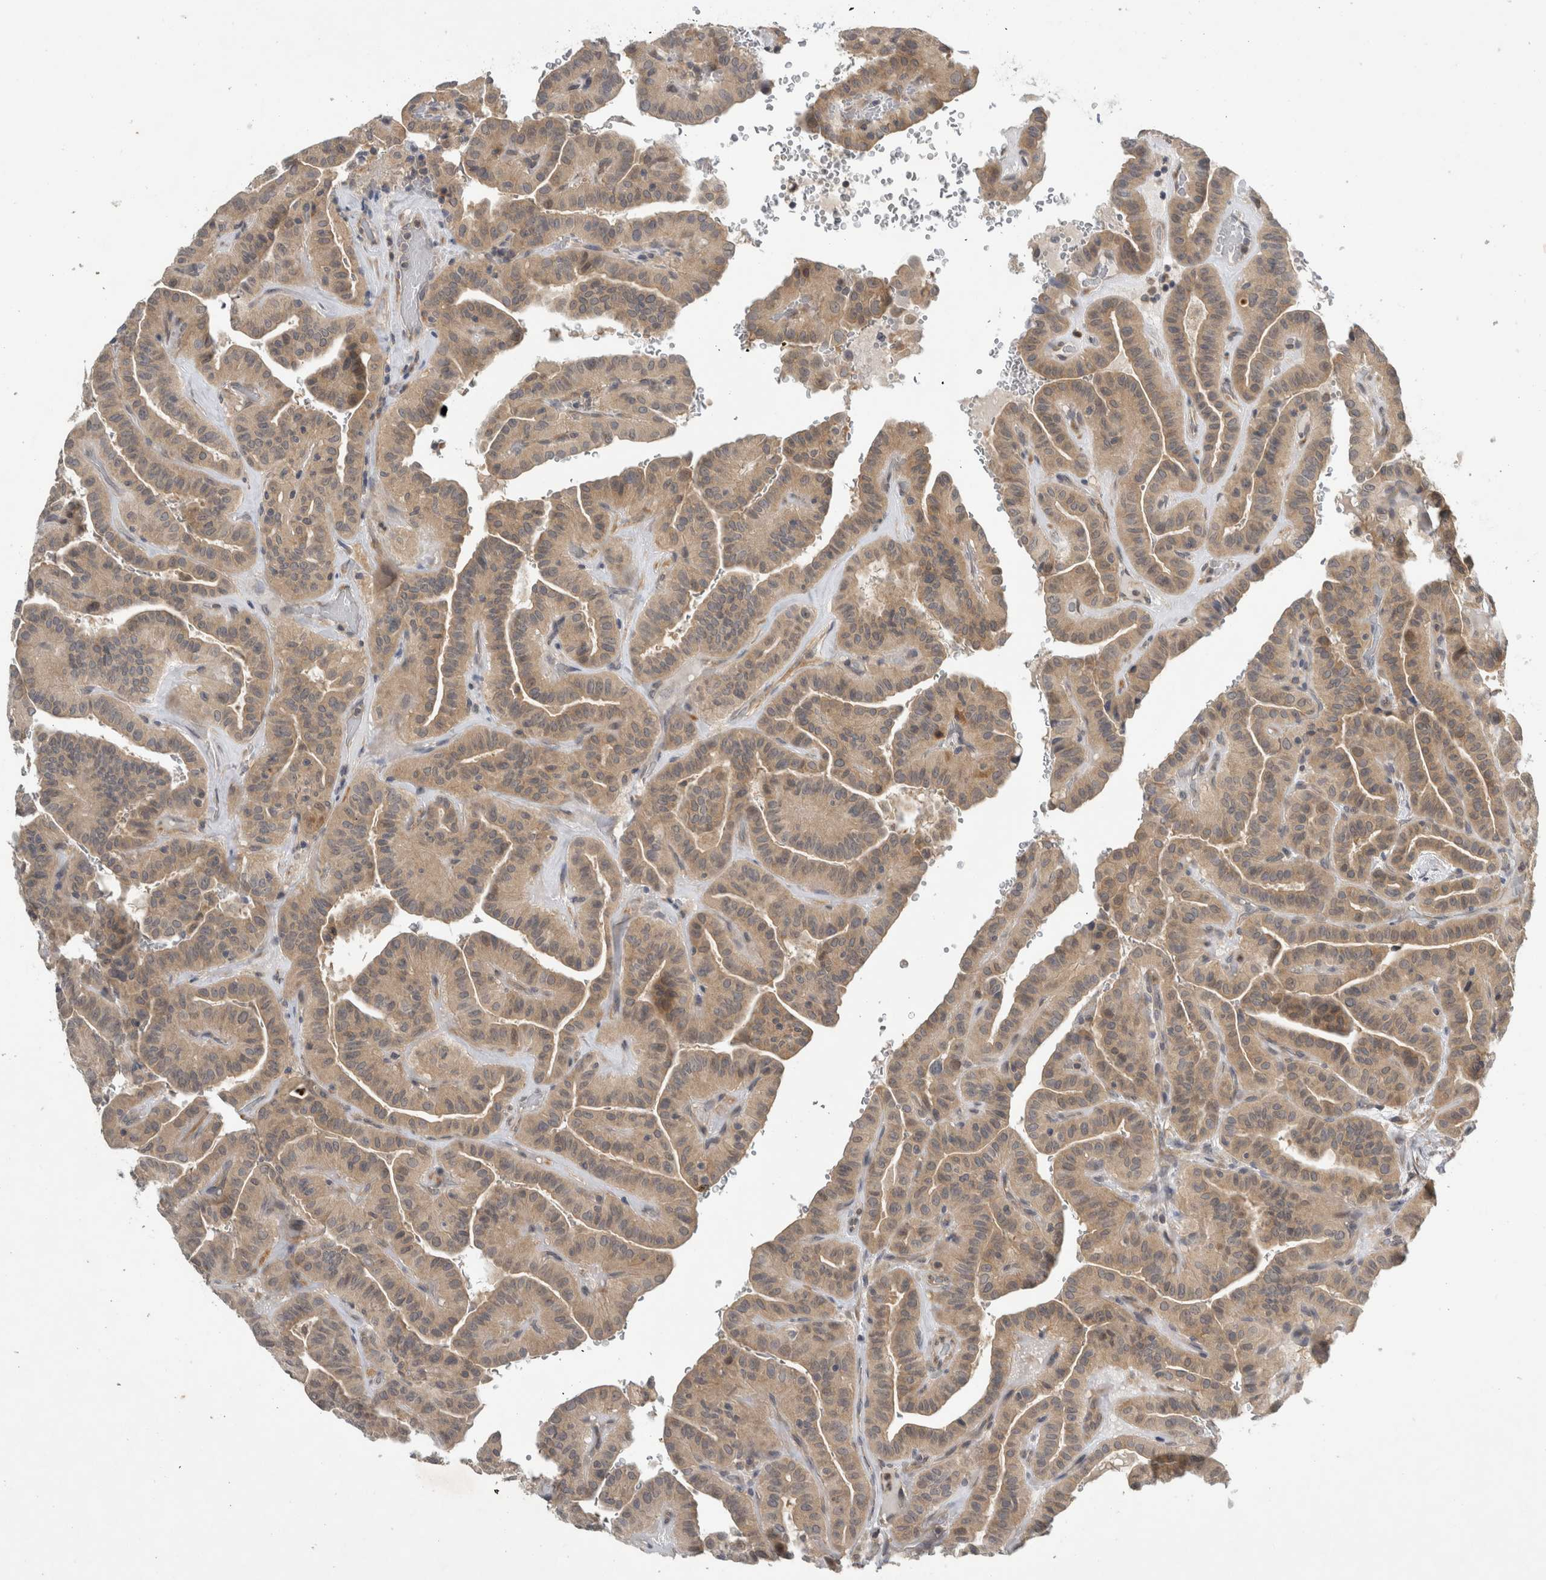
{"staining": {"intensity": "moderate", "quantity": ">75%", "location": "cytoplasmic/membranous"}, "tissue": "thyroid cancer", "cell_type": "Tumor cells", "image_type": "cancer", "snomed": [{"axis": "morphology", "description": "Papillary adenocarcinoma, NOS"}, {"axis": "topography", "description": "Thyroid gland"}], "caption": "Thyroid papillary adenocarcinoma tissue demonstrates moderate cytoplasmic/membranous positivity in about >75% of tumor cells, visualized by immunohistochemistry. The protein of interest is stained brown, and the nuclei are stained in blue (DAB IHC with brightfield microscopy, high magnification).", "gene": "AASDHPPT", "patient": {"sex": "male", "age": 77}}